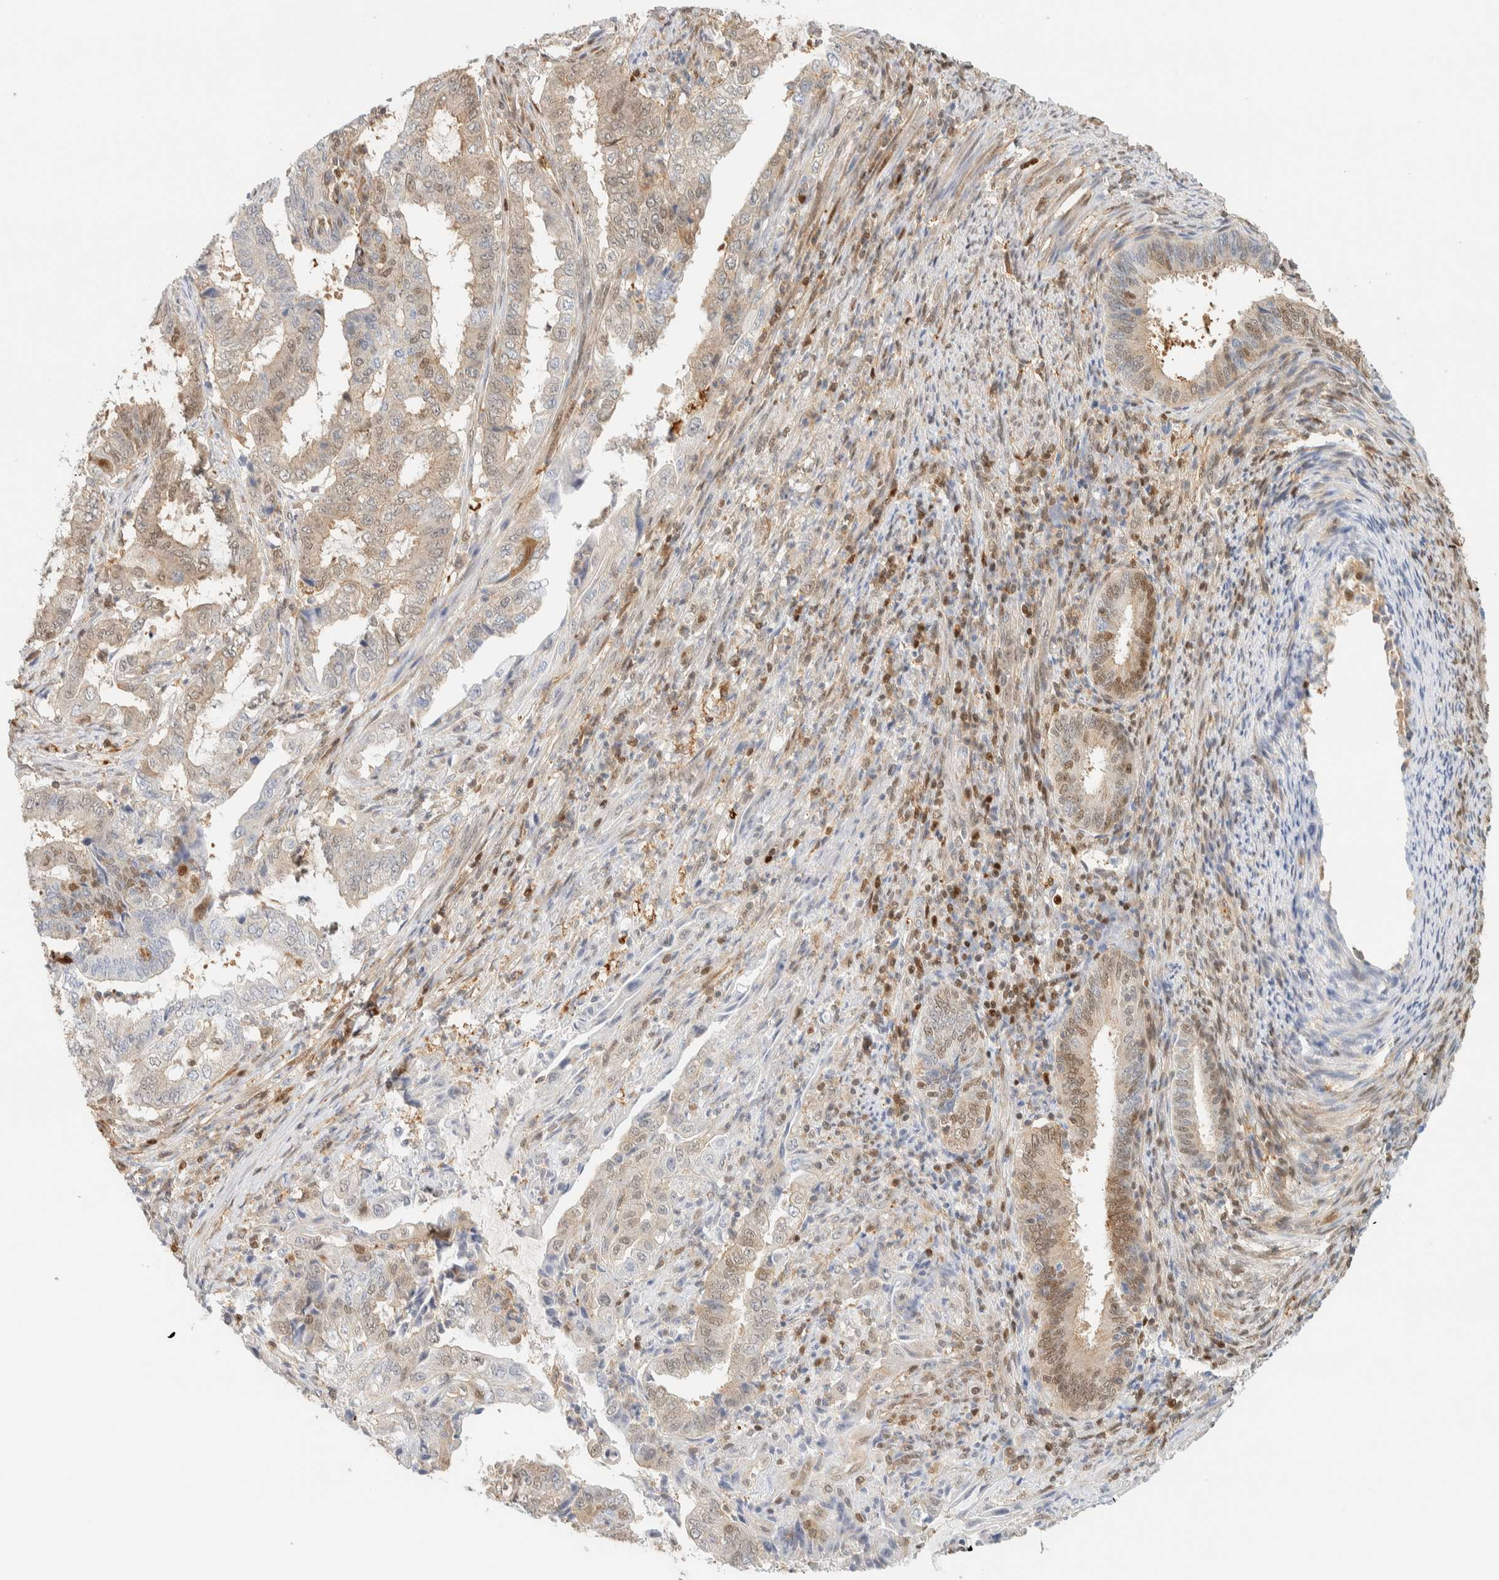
{"staining": {"intensity": "weak", "quantity": "25%-75%", "location": "nuclear"}, "tissue": "endometrial cancer", "cell_type": "Tumor cells", "image_type": "cancer", "snomed": [{"axis": "morphology", "description": "Adenocarcinoma, NOS"}, {"axis": "topography", "description": "Endometrium"}], "caption": "DAB immunohistochemical staining of endometrial adenocarcinoma shows weak nuclear protein expression in approximately 25%-75% of tumor cells.", "gene": "ZBTB37", "patient": {"sex": "female", "age": 51}}